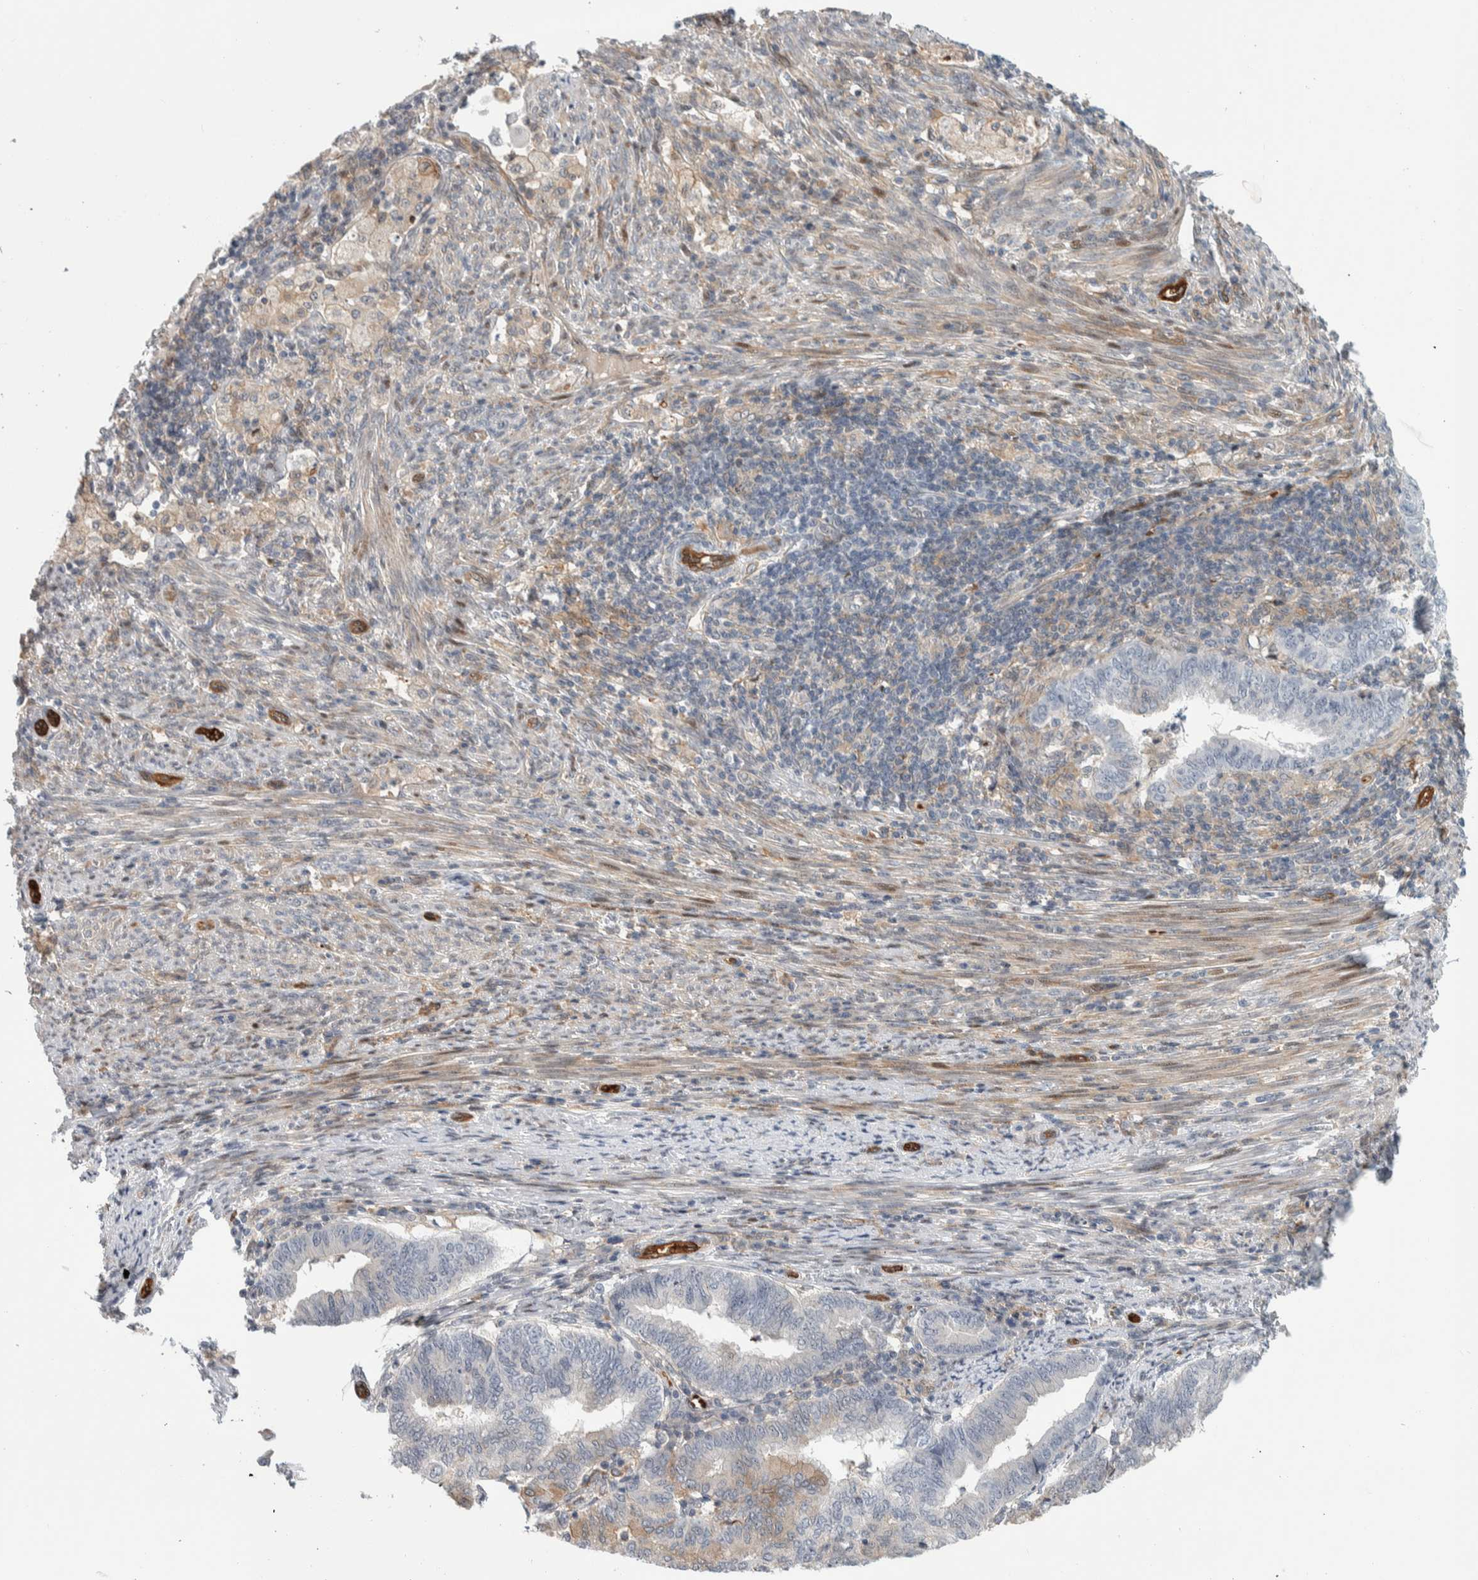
{"staining": {"intensity": "negative", "quantity": "none", "location": "none"}, "tissue": "endometrial cancer", "cell_type": "Tumor cells", "image_type": "cancer", "snomed": [{"axis": "morphology", "description": "Polyp, NOS"}, {"axis": "morphology", "description": "Adenocarcinoma, NOS"}, {"axis": "morphology", "description": "Adenoma, NOS"}, {"axis": "topography", "description": "Endometrium"}], "caption": "DAB immunohistochemical staining of polyp (endometrial) shows no significant expression in tumor cells.", "gene": "MSL1", "patient": {"sex": "female", "age": 79}}